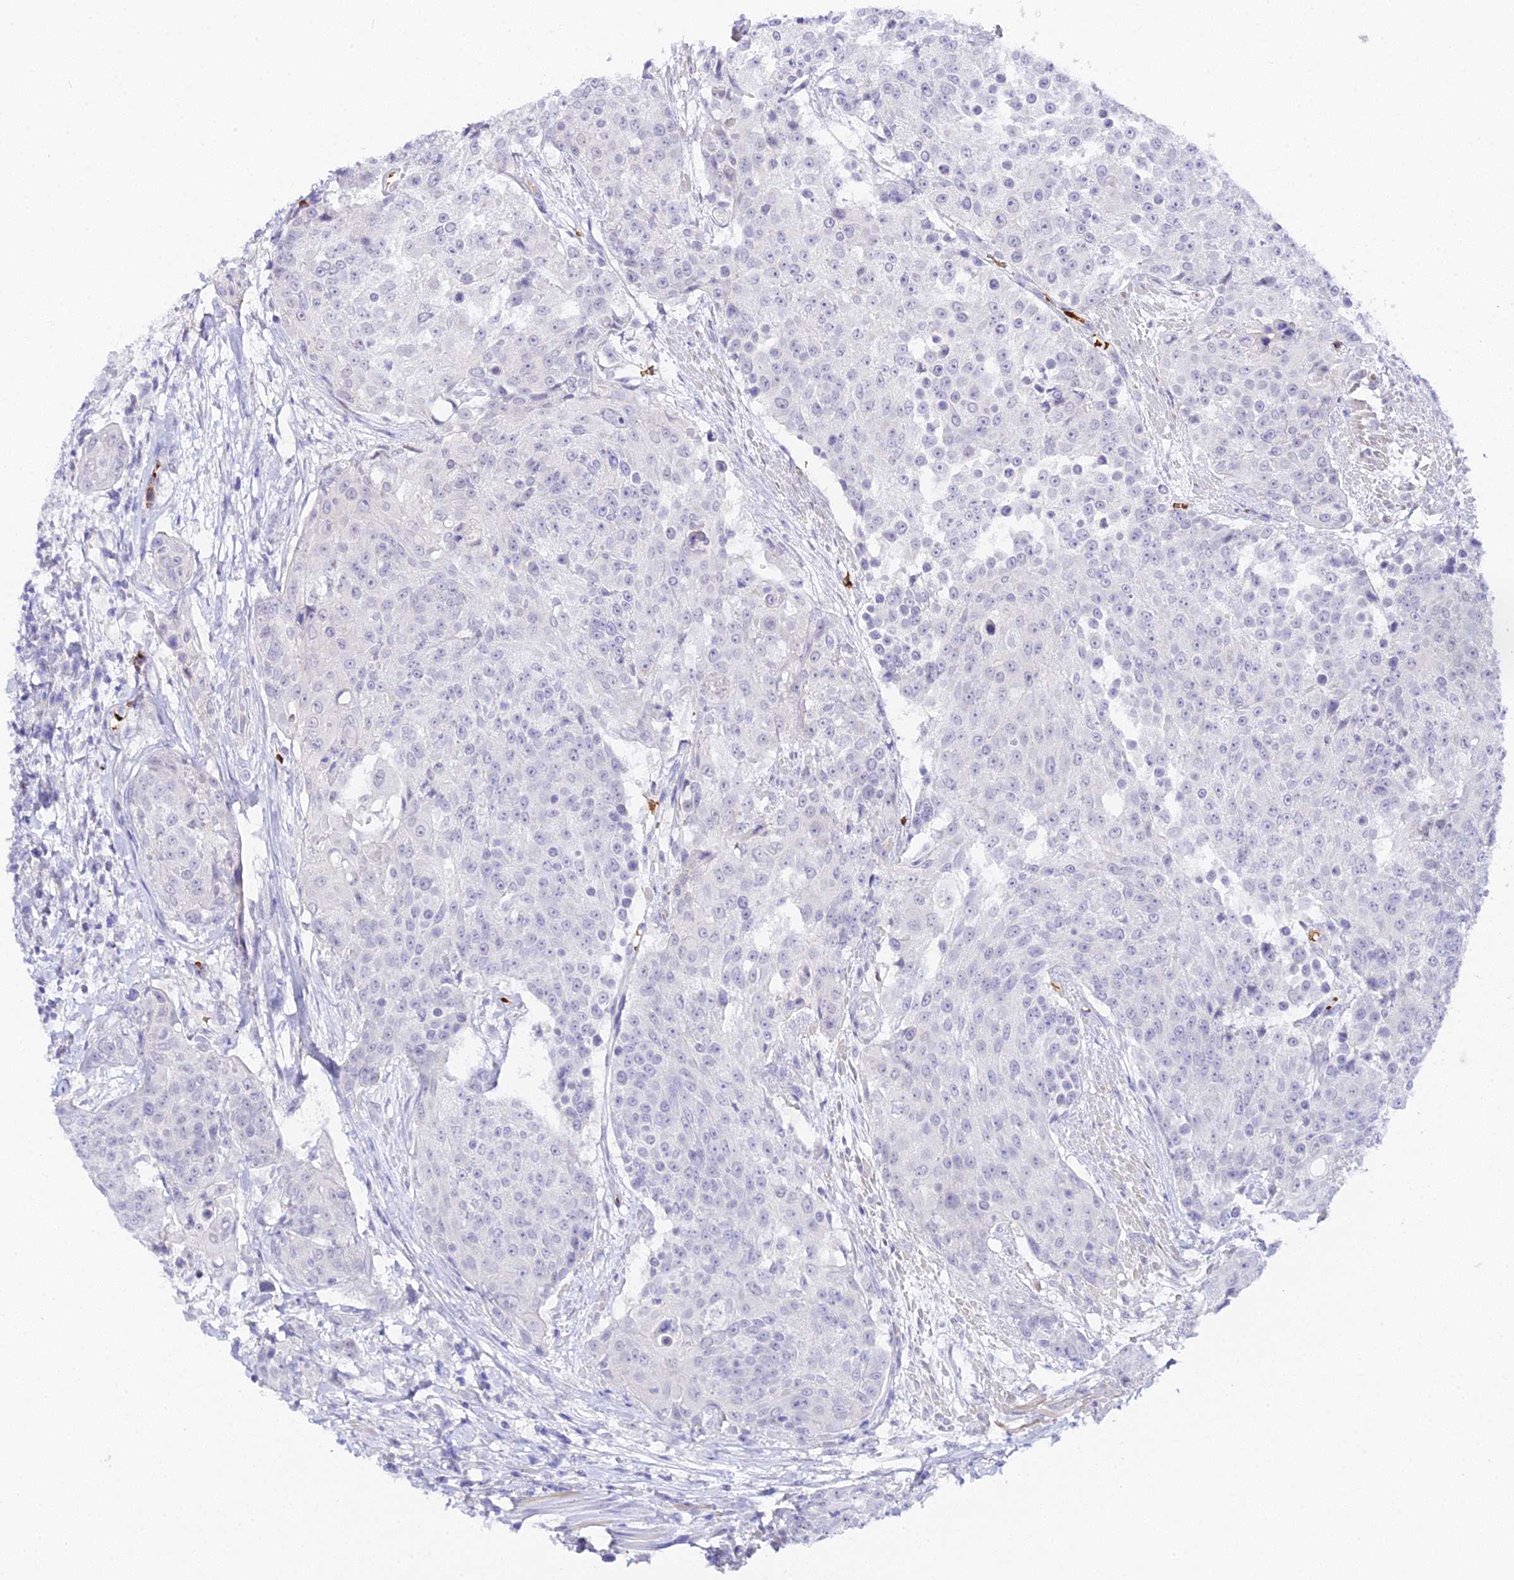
{"staining": {"intensity": "negative", "quantity": "none", "location": "none"}, "tissue": "urothelial cancer", "cell_type": "Tumor cells", "image_type": "cancer", "snomed": [{"axis": "morphology", "description": "Urothelial carcinoma, High grade"}, {"axis": "topography", "description": "Urinary bladder"}], "caption": "Immunohistochemistry of human urothelial cancer reveals no expression in tumor cells.", "gene": "CFAP45", "patient": {"sex": "female", "age": 63}}